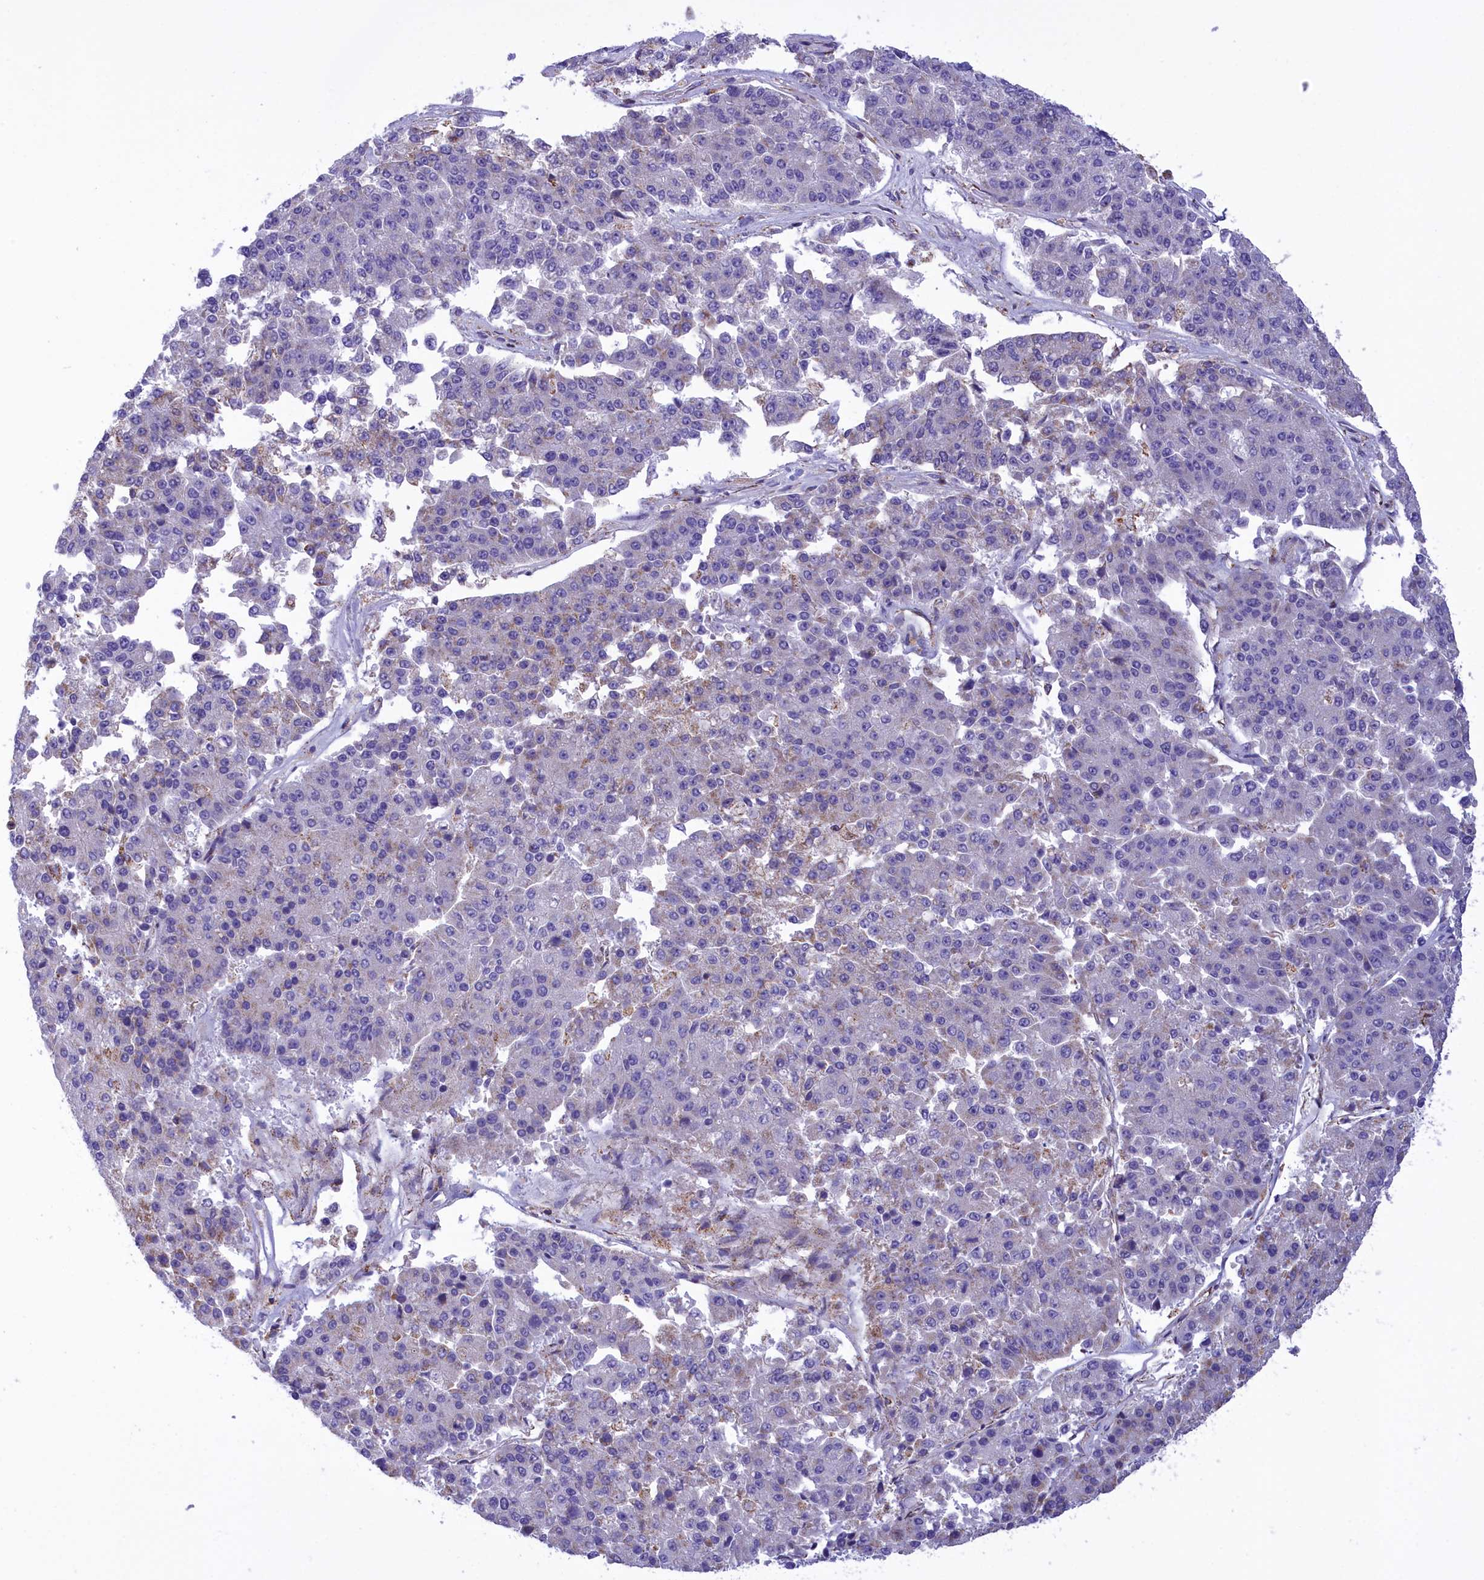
{"staining": {"intensity": "weak", "quantity": "<25%", "location": "cytoplasmic/membranous"}, "tissue": "pancreatic cancer", "cell_type": "Tumor cells", "image_type": "cancer", "snomed": [{"axis": "morphology", "description": "Adenocarcinoma, NOS"}, {"axis": "topography", "description": "Pancreas"}], "caption": "This photomicrograph is of pancreatic cancer stained with immunohistochemistry to label a protein in brown with the nuclei are counter-stained blue. There is no positivity in tumor cells. (Brightfield microscopy of DAB immunohistochemistry (IHC) at high magnification).", "gene": "CORO7-PAM16", "patient": {"sex": "male", "age": 50}}